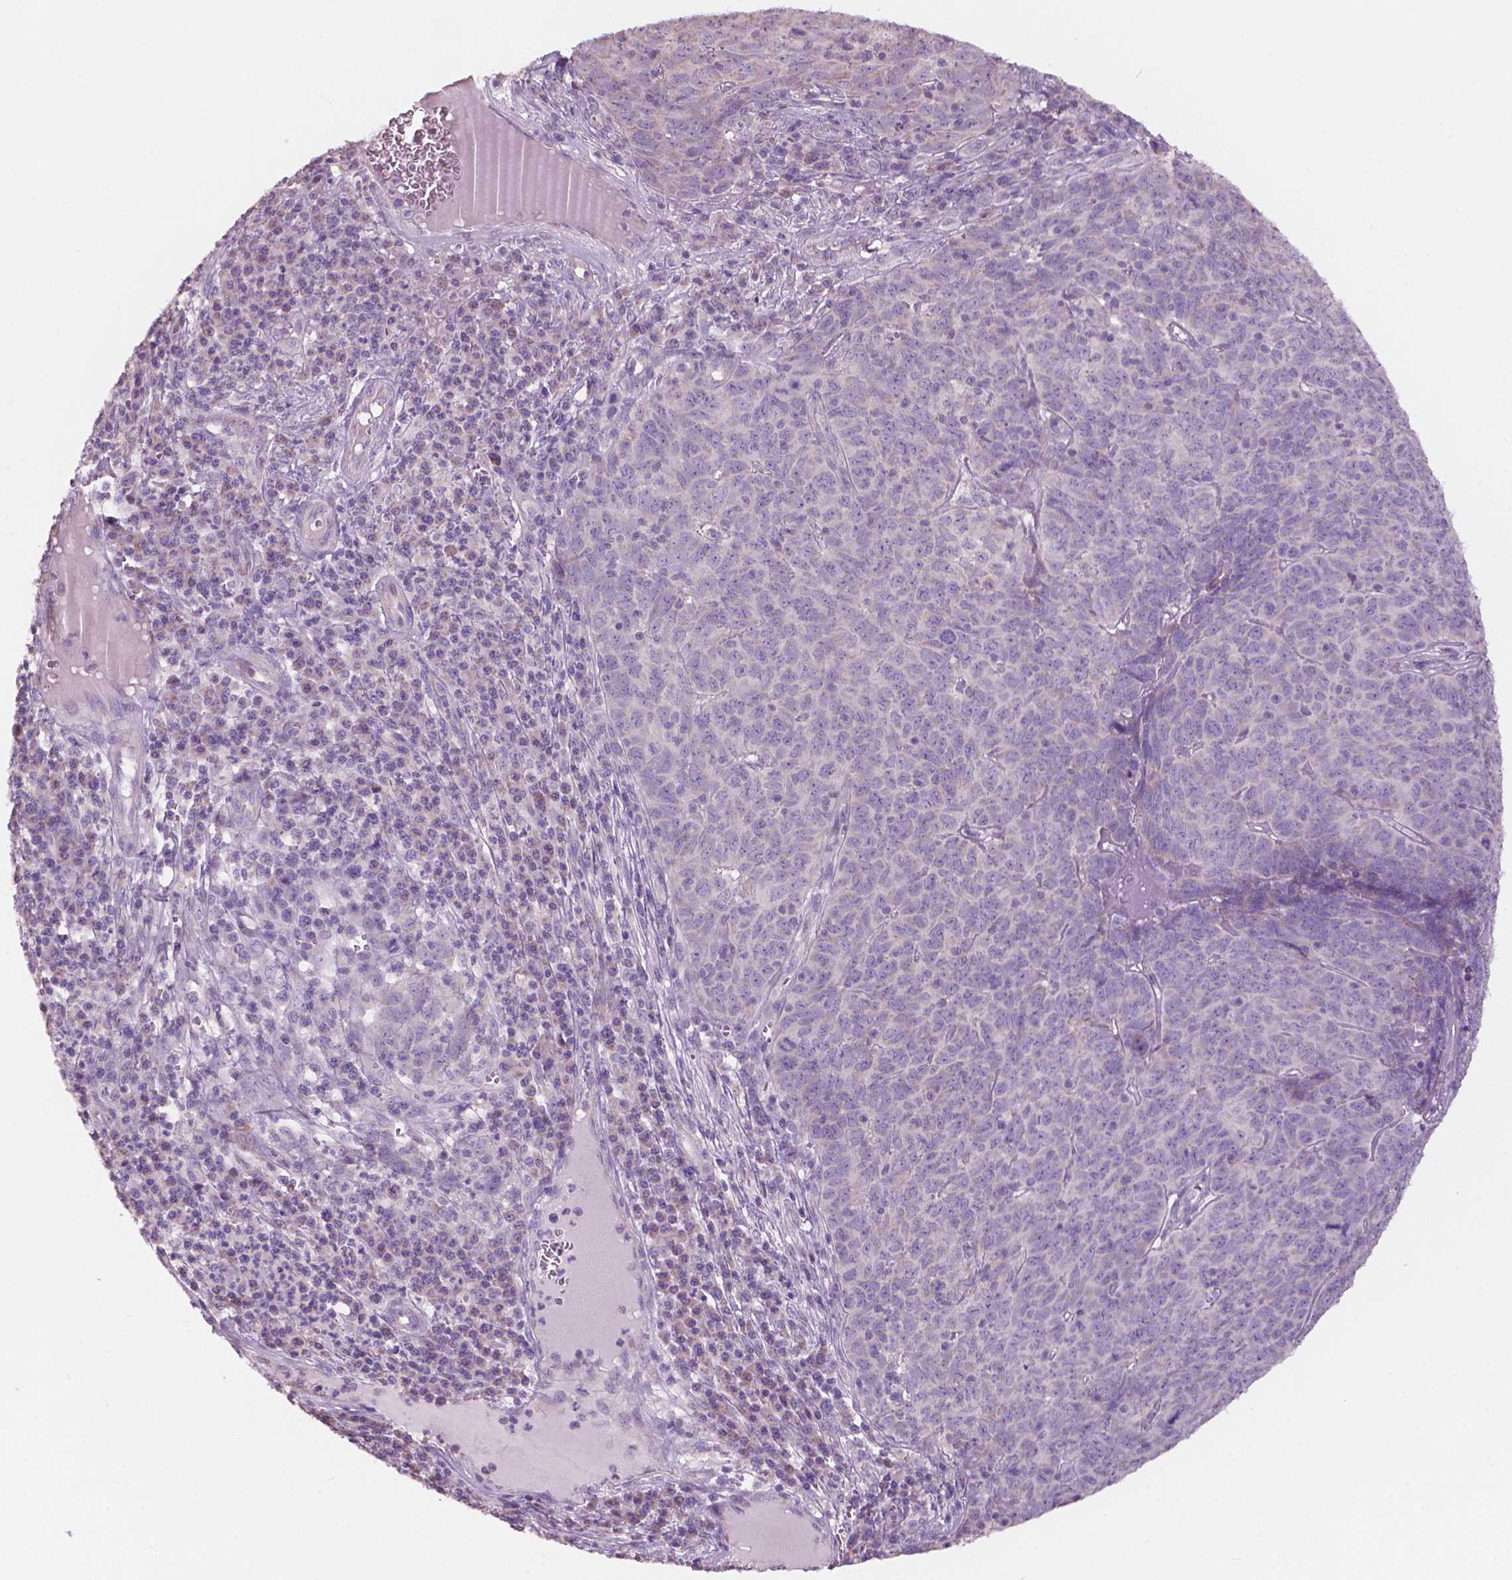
{"staining": {"intensity": "negative", "quantity": "none", "location": "none"}, "tissue": "skin cancer", "cell_type": "Tumor cells", "image_type": "cancer", "snomed": [{"axis": "morphology", "description": "Squamous cell carcinoma, NOS"}, {"axis": "topography", "description": "Skin"}, {"axis": "topography", "description": "Anal"}], "caption": "Tumor cells are negative for protein expression in human squamous cell carcinoma (skin). (Immunohistochemistry, brightfield microscopy, high magnification).", "gene": "NDUFS1", "patient": {"sex": "female", "age": 51}}